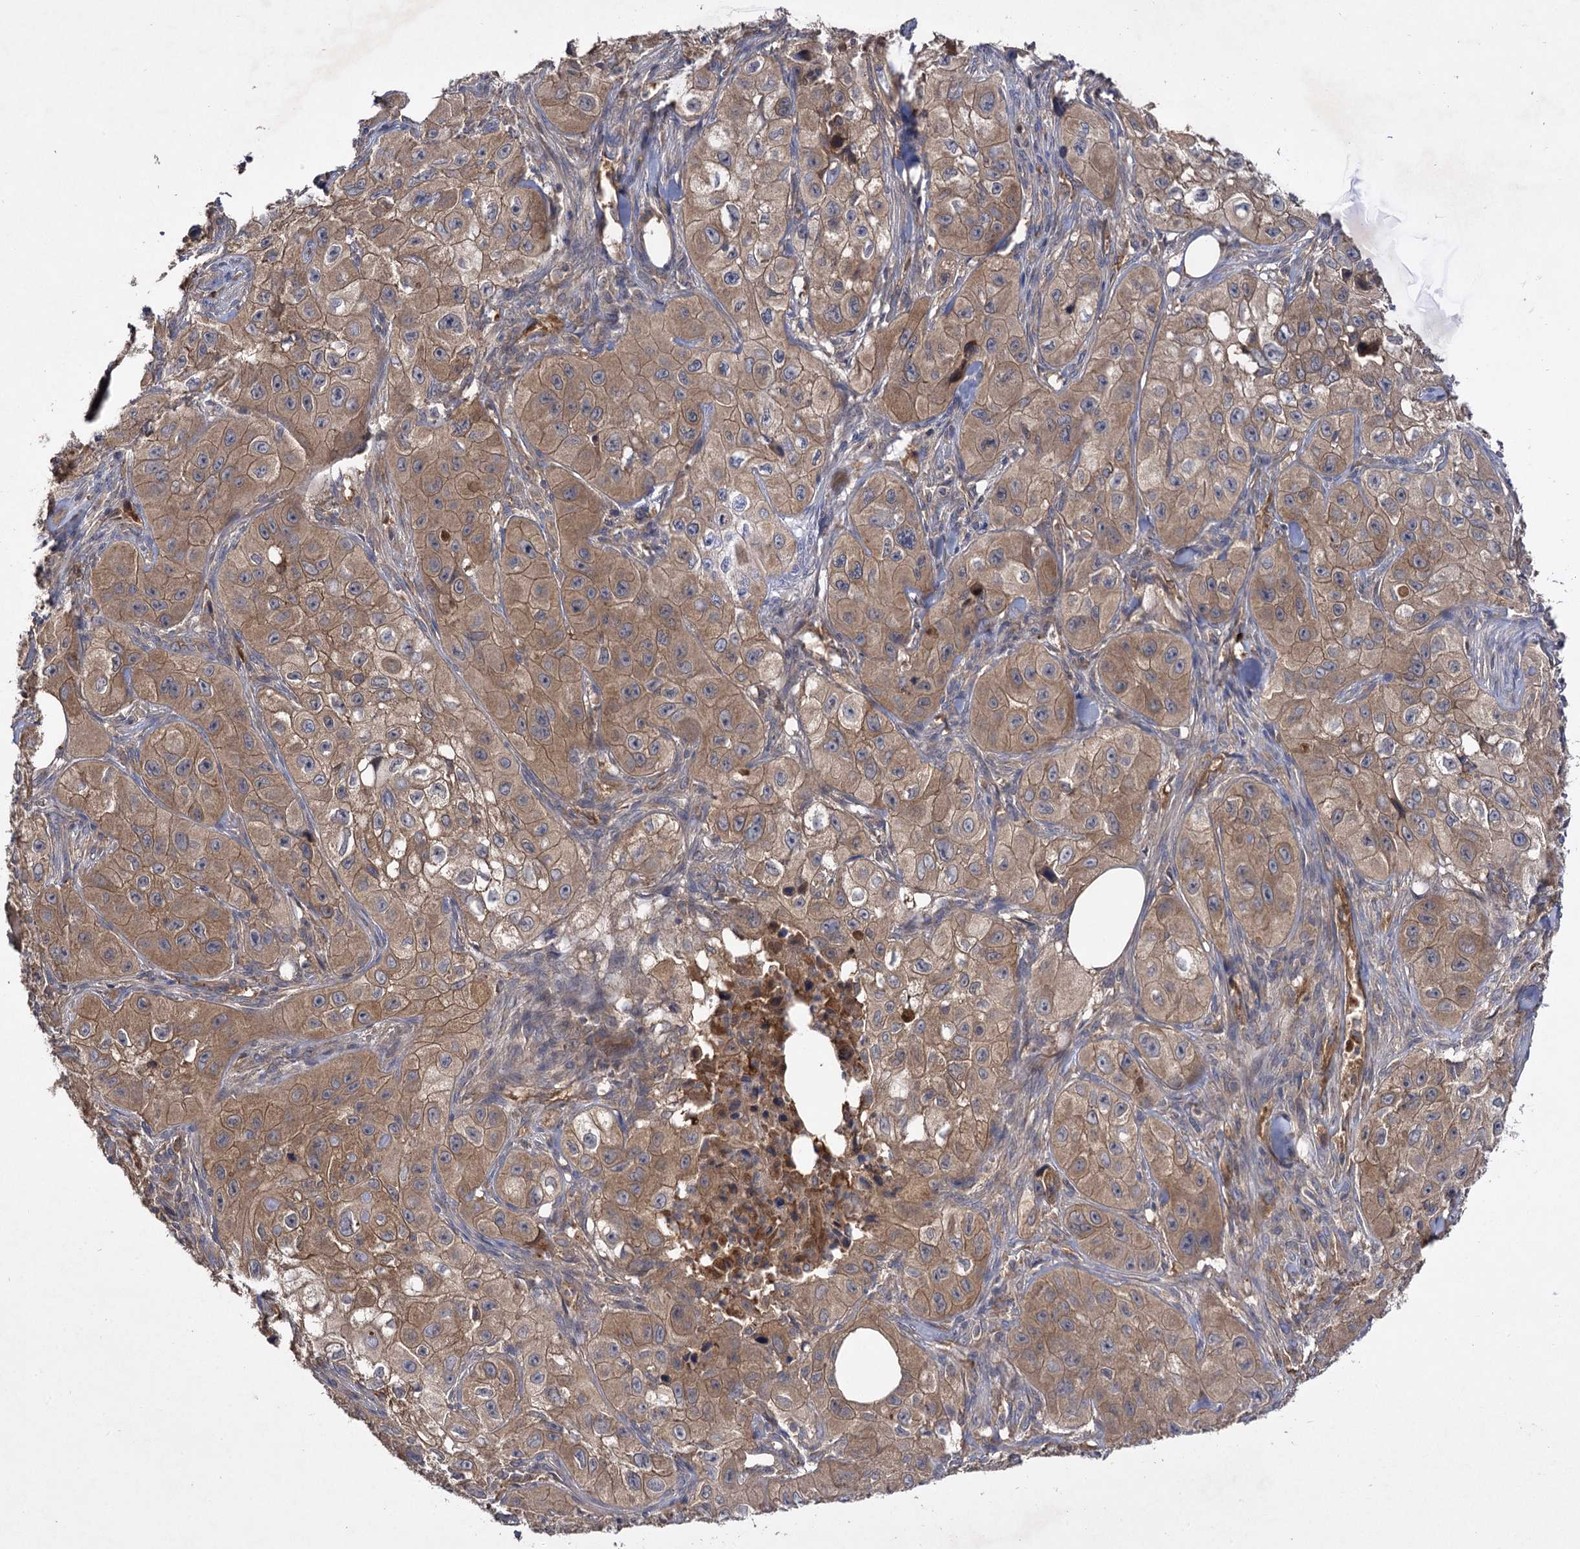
{"staining": {"intensity": "moderate", "quantity": ">75%", "location": "cytoplasmic/membranous"}, "tissue": "skin cancer", "cell_type": "Tumor cells", "image_type": "cancer", "snomed": [{"axis": "morphology", "description": "Squamous cell carcinoma, NOS"}, {"axis": "topography", "description": "Skin"}, {"axis": "topography", "description": "Subcutis"}], "caption": "Protein analysis of squamous cell carcinoma (skin) tissue shows moderate cytoplasmic/membranous expression in about >75% of tumor cells. Nuclei are stained in blue.", "gene": "USP50", "patient": {"sex": "male", "age": 73}}